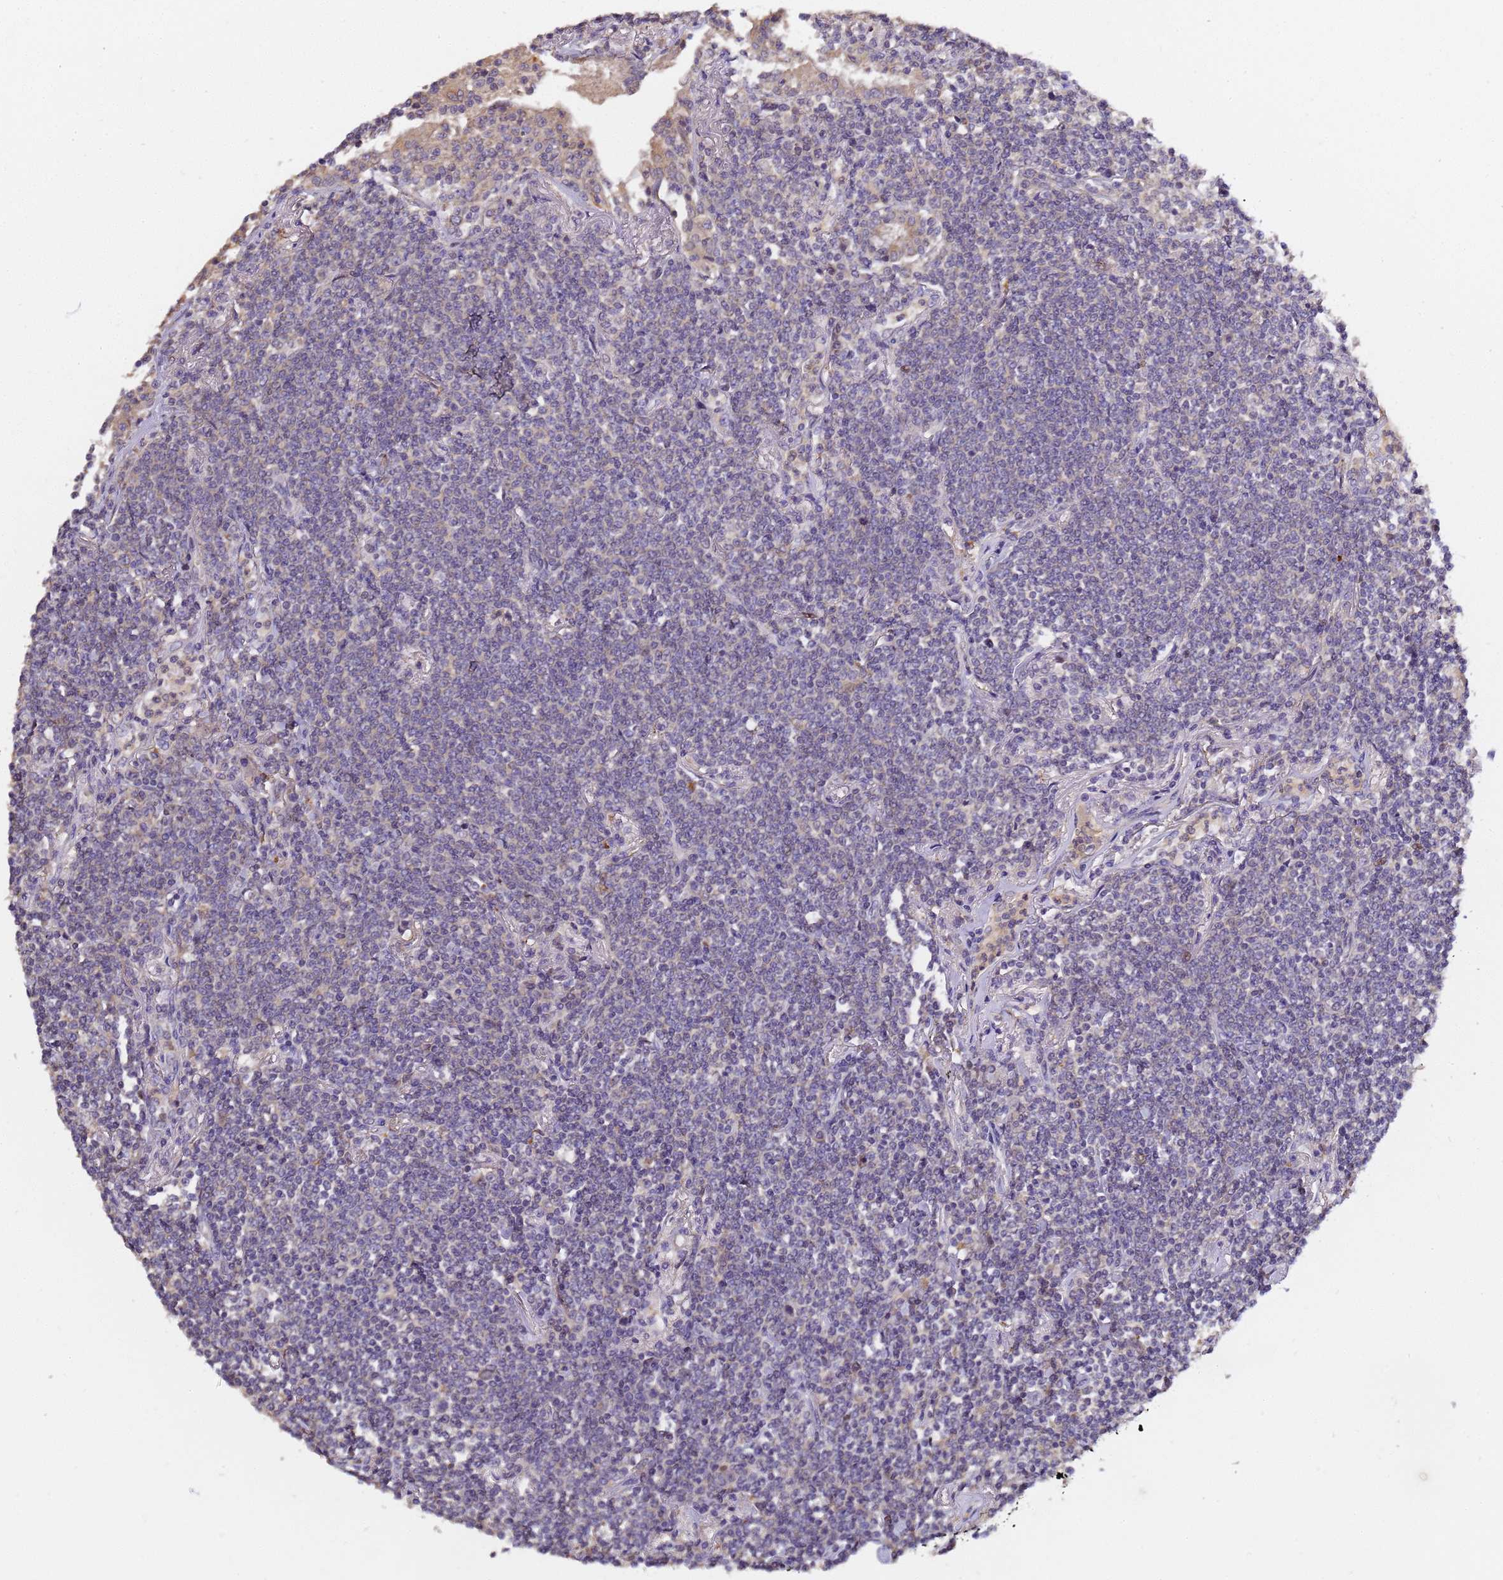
{"staining": {"intensity": "negative", "quantity": "none", "location": "none"}, "tissue": "lymphoma", "cell_type": "Tumor cells", "image_type": "cancer", "snomed": [{"axis": "morphology", "description": "Malignant lymphoma, non-Hodgkin's type, Low grade"}, {"axis": "topography", "description": "Lung"}], "caption": "High power microscopy photomicrograph of an IHC micrograph of lymphoma, revealing no significant expression in tumor cells.", "gene": "LGI4", "patient": {"sex": "female", "age": 71}}